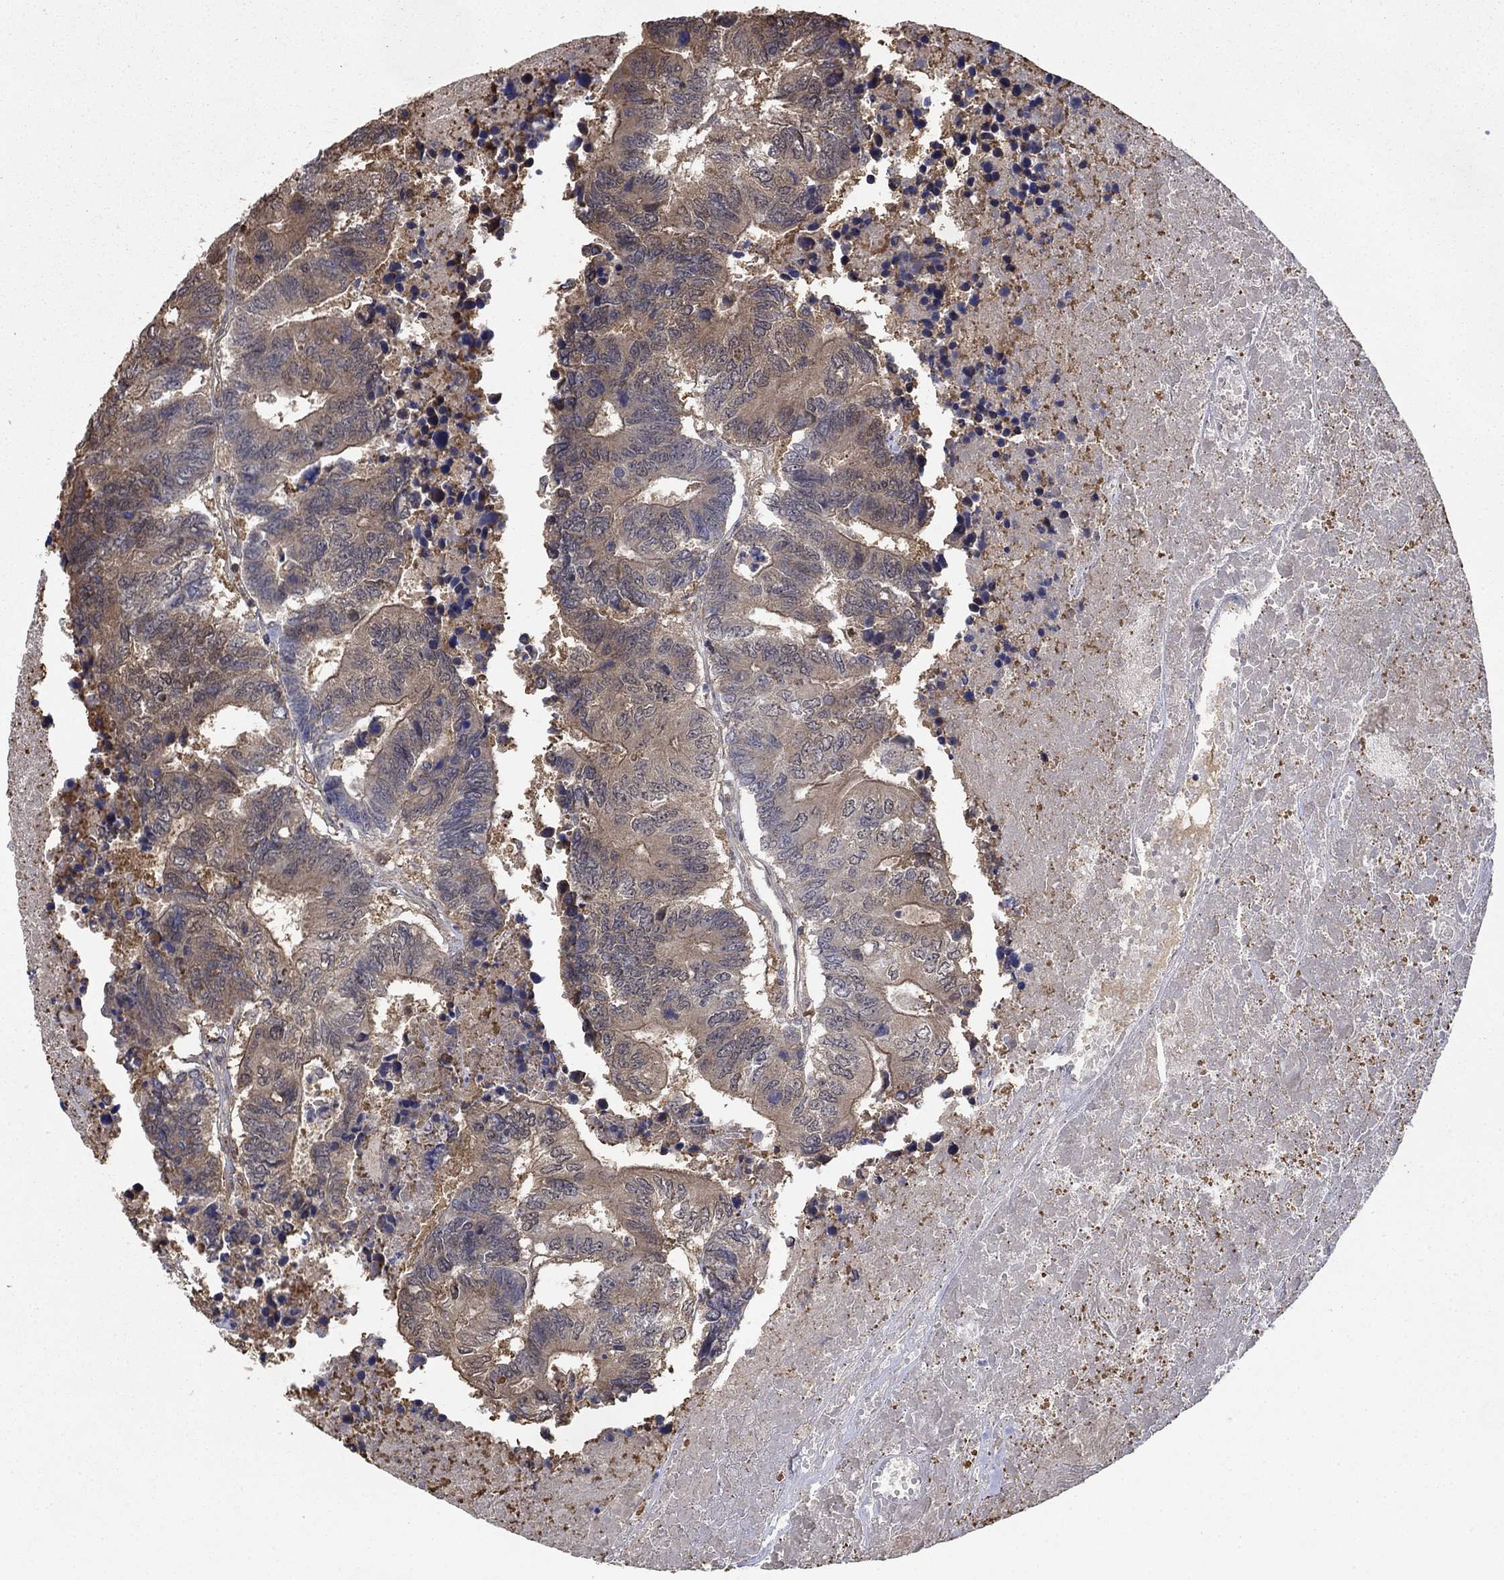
{"staining": {"intensity": "weak", "quantity": "25%-75%", "location": "cytoplasmic/membranous"}, "tissue": "colorectal cancer", "cell_type": "Tumor cells", "image_type": "cancer", "snomed": [{"axis": "morphology", "description": "Adenocarcinoma, NOS"}, {"axis": "topography", "description": "Colon"}], "caption": "Immunohistochemical staining of colorectal adenocarcinoma demonstrates low levels of weak cytoplasmic/membranous protein expression in approximately 25%-75% of tumor cells. (Brightfield microscopy of DAB IHC at high magnification).", "gene": "RNF114", "patient": {"sex": "female", "age": 48}}